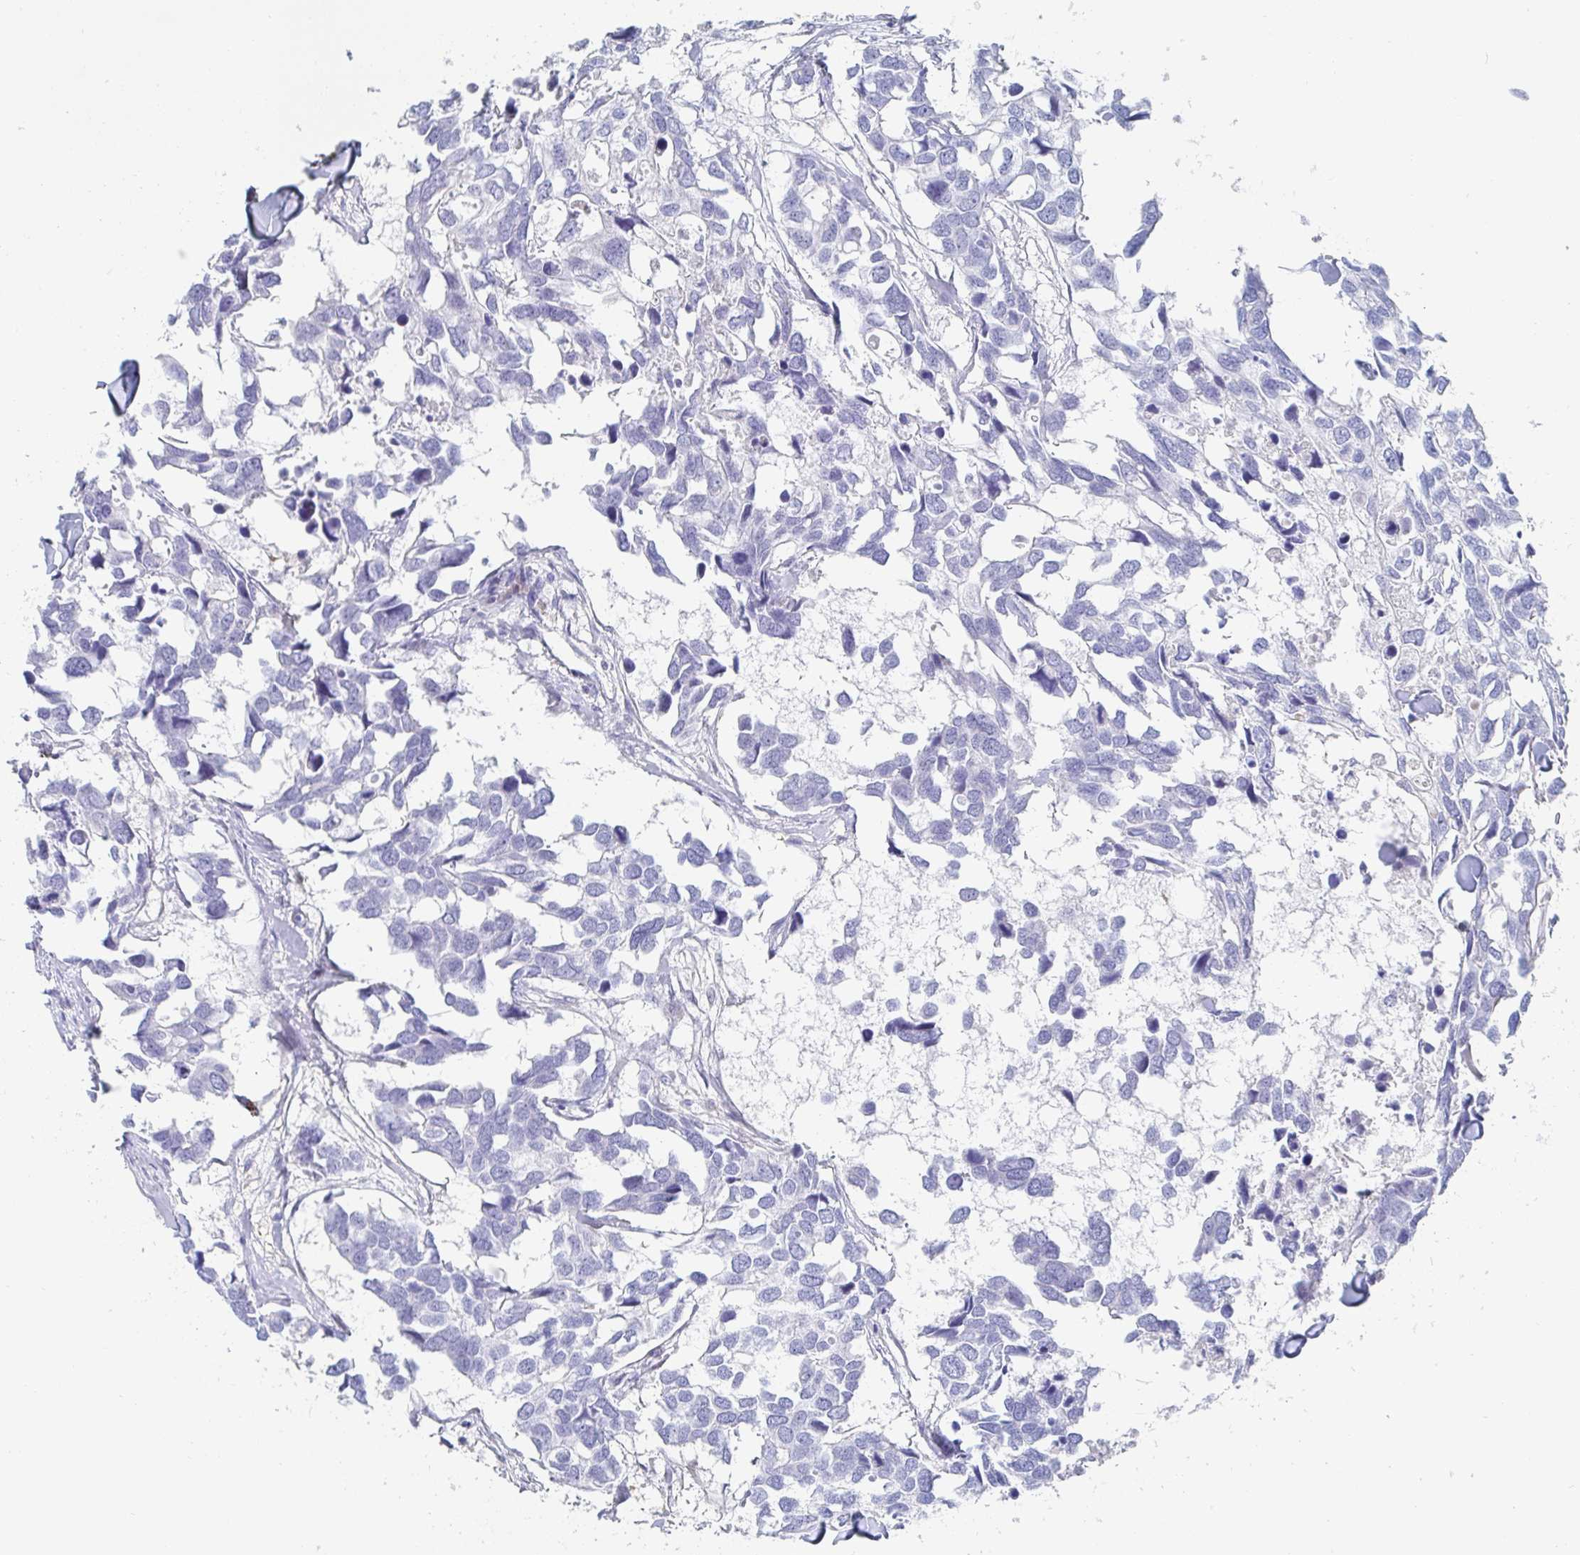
{"staining": {"intensity": "negative", "quantity": "none", "location": "none"}, "tissue": "breast cancer", "cell_type": "Tumor cells", "image_type": "cancer", "snomed": [{"axis": "morphology", "description": "Duct carcinoma"}, {"axis": "topography", "description": "Breast"}], "caption": "The IHC histopathology image has no significant expression in tumor cells of breast cancer tissue.", "gene": "OR2A4", "patient": {"sex": "female", "age": 83}}